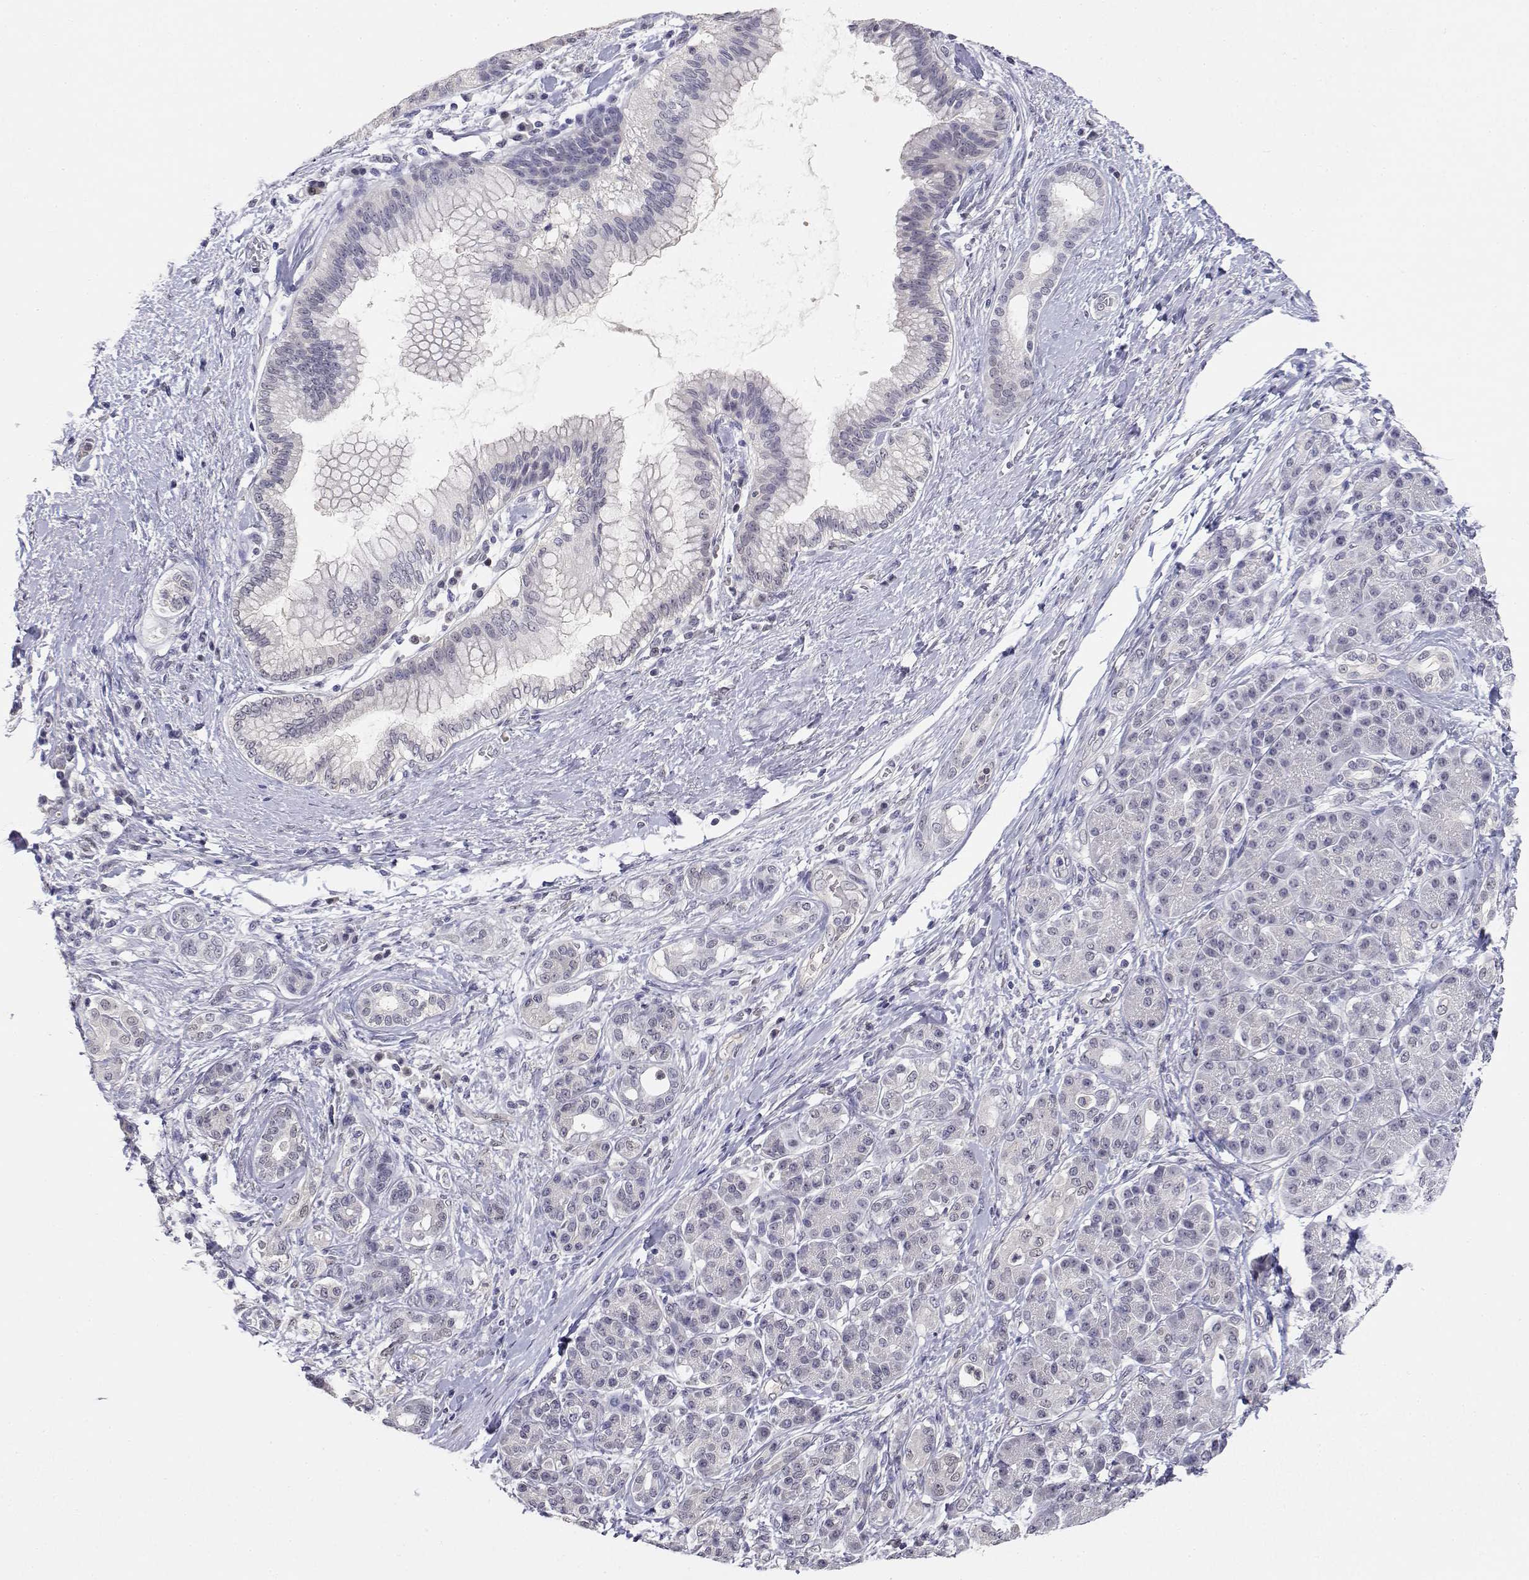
{"staining": {"intensity": "negative", "quantity": "none", "location": "none"}, "tissue": "pancreatic cancer", "cell_type": "Tumor cells", "image_type": "cancer", "snomed": [{"axis": "morphology", "description": "Adenocarcinoma, NOS"}, {"axis": "topography", "description": "Pancreas"}], "caption": "DAB immunohistochemical staining of pancreatic cancer reveals no significant staining in tumor cells.", "gene": "ADA", "patient": {"sex": "female", "age": 73}}